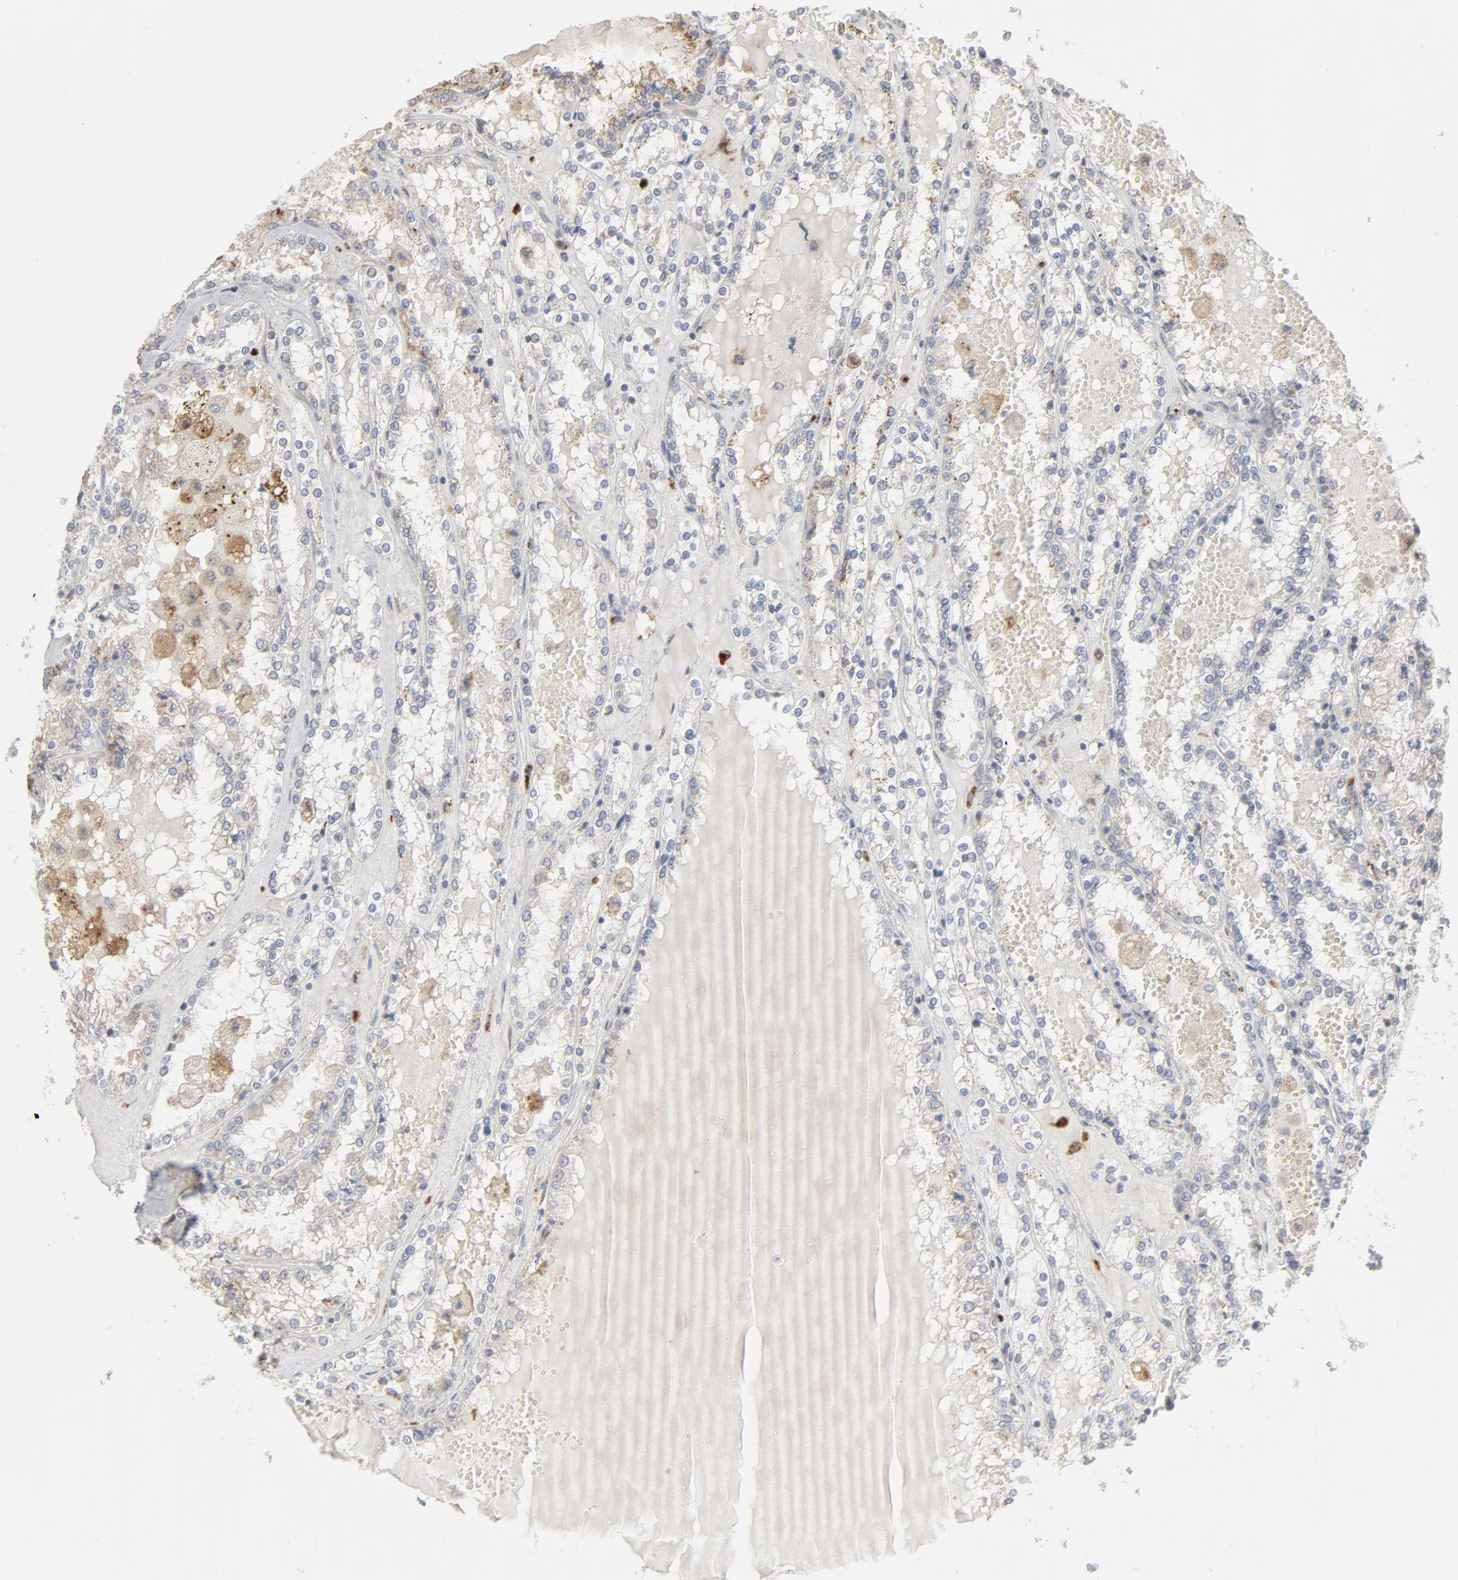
{"staining": {"intensity": "weak", "quantity": "25%-75%", "location": "cytoplasmic/membranous"}, "tissue": "renal cancer", "cell_type": "Tumor cells", "image_type": "cancer", "snomed": [{"axis": "morphology", "description": "Adenocarcinoma, NOS"}, {"axis": "topography", "description": "Kidney"}], "caption": "The micrograph shows immunohistochemical staining of renal cancer. There is weak cytoplasmic/membranous positivity is seen in approximately 25%-75% of tumor cells.", "gene": "POMT2", "patient": {"sex": "female", "age": 56}}